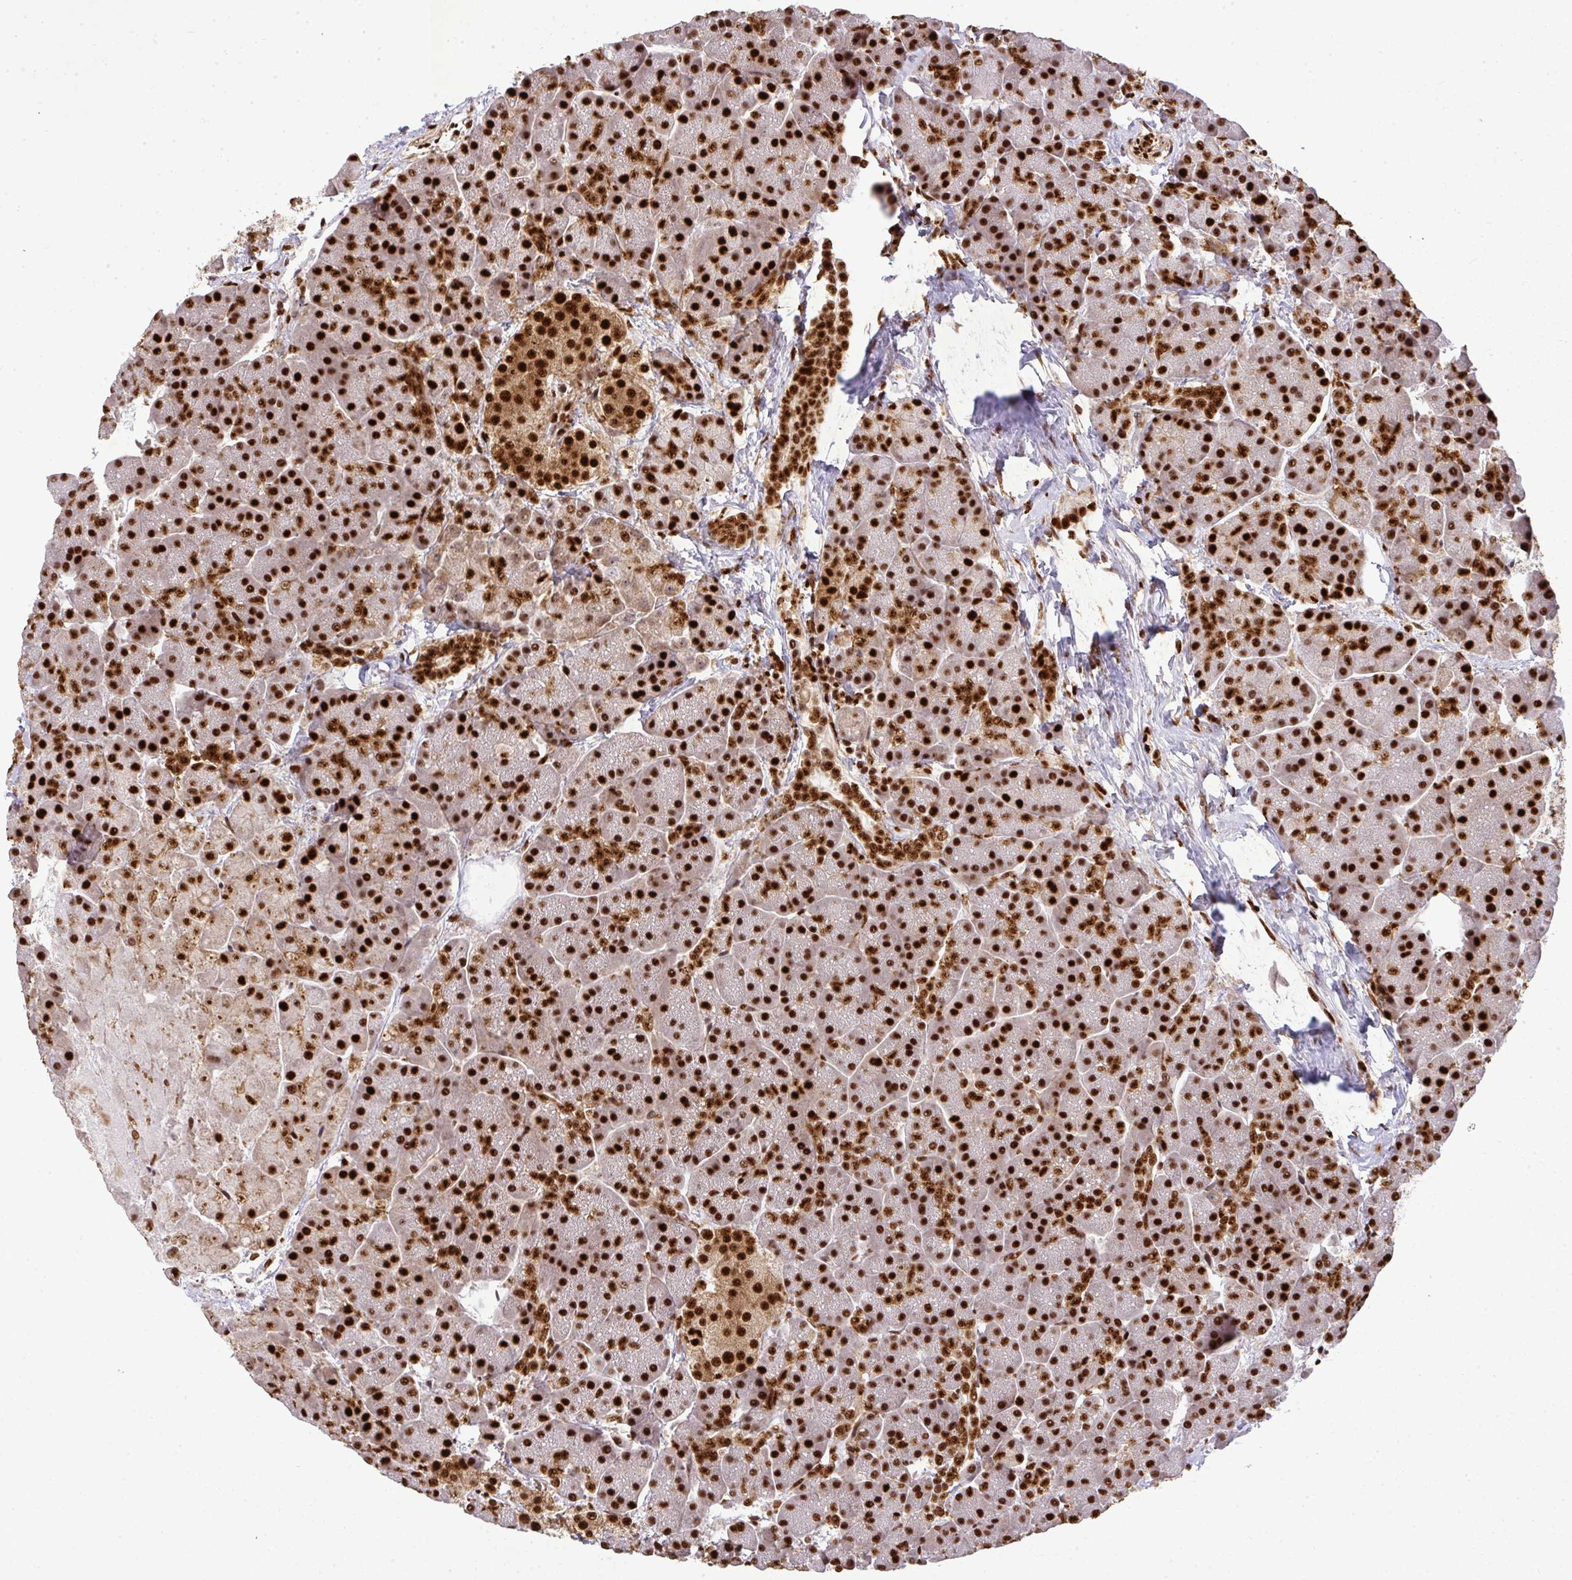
{"staining": {"intensity": "strong", "quantity": ">75%", "location": "nuclear"}, "tissue": "pancreas", "cell_type": "Exocrine glandular cells", "image_type": "normal", "snomed": [{"axis": "morphology", "description": "Normal tissue, NOS"}, {"axis": "topography", "description": "Pancreas"}, {"axis": "topography", "description": "Peripheral nerve tissue"}], "caption": "Exocrine glandular cells show strong nuclear staining in about >75% of cells in unremarkable pancreas. Using DAB (3,3'-diaminobenzidine) (brown) and hematoxylin (blue) stains, captured at high magnification using brightfield microscopy.", "gene": "U2AF1L4", "patient": {"sex": "male", "age": 54}}